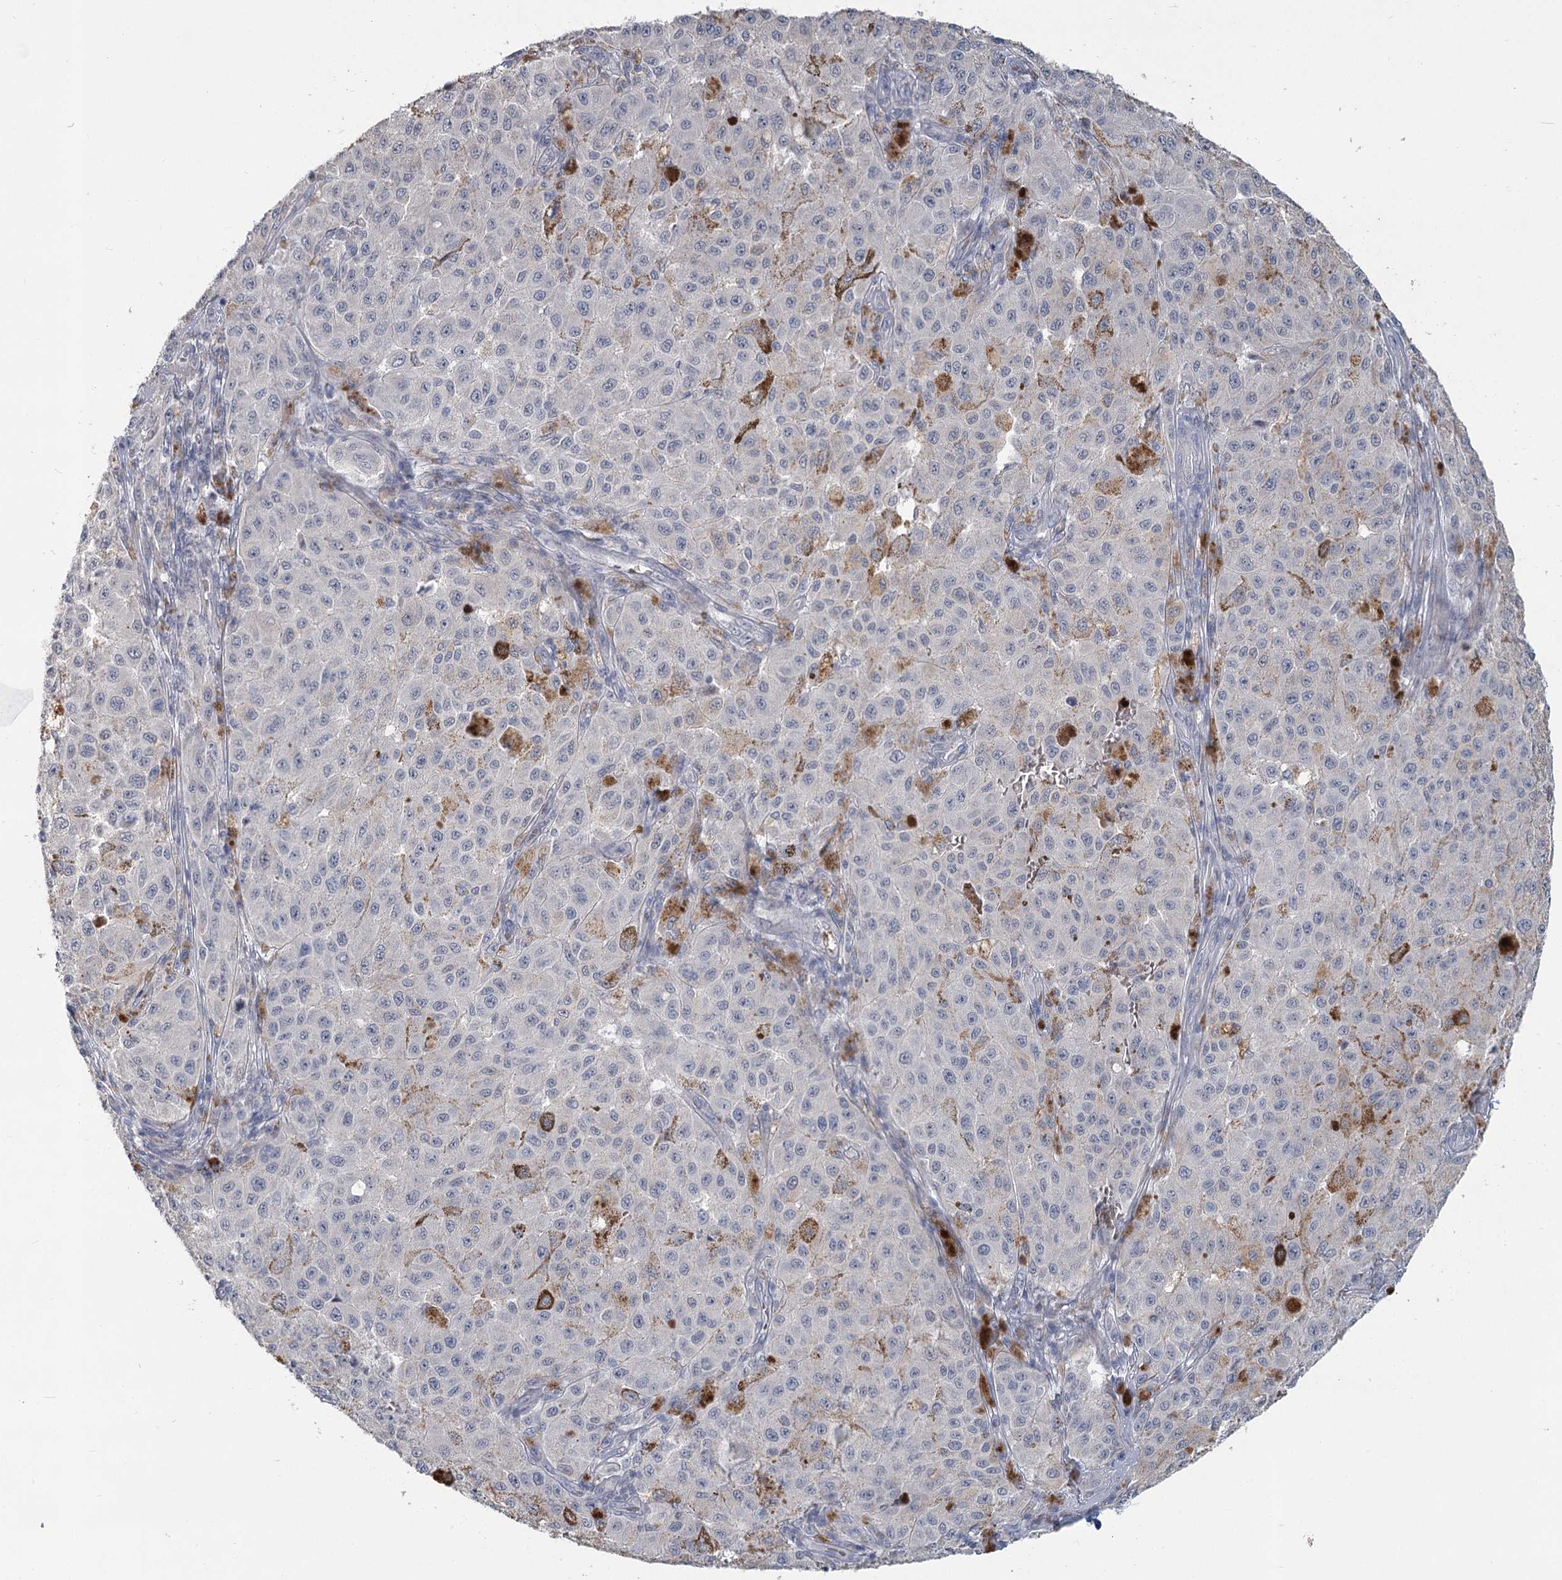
{"staining": {"intensity": "negative", "quantity": "none", "location": "none"}, "tissue": "melanoma", "cell_type": "Tumor cells", "image_type": "cancer", "snomed": [{"axis": "morphology", "description": "Malignant melanoma, NOS"}, {"axis": "topography", "description": "Skin"}], "caption": "This is a photomicrograph of immunohistochemistry (IHC) staining of melanoma, which shows no staining in tumor cells.", "gene": "SLC9A3", "patient": {"sex": "female", "age": 64}}